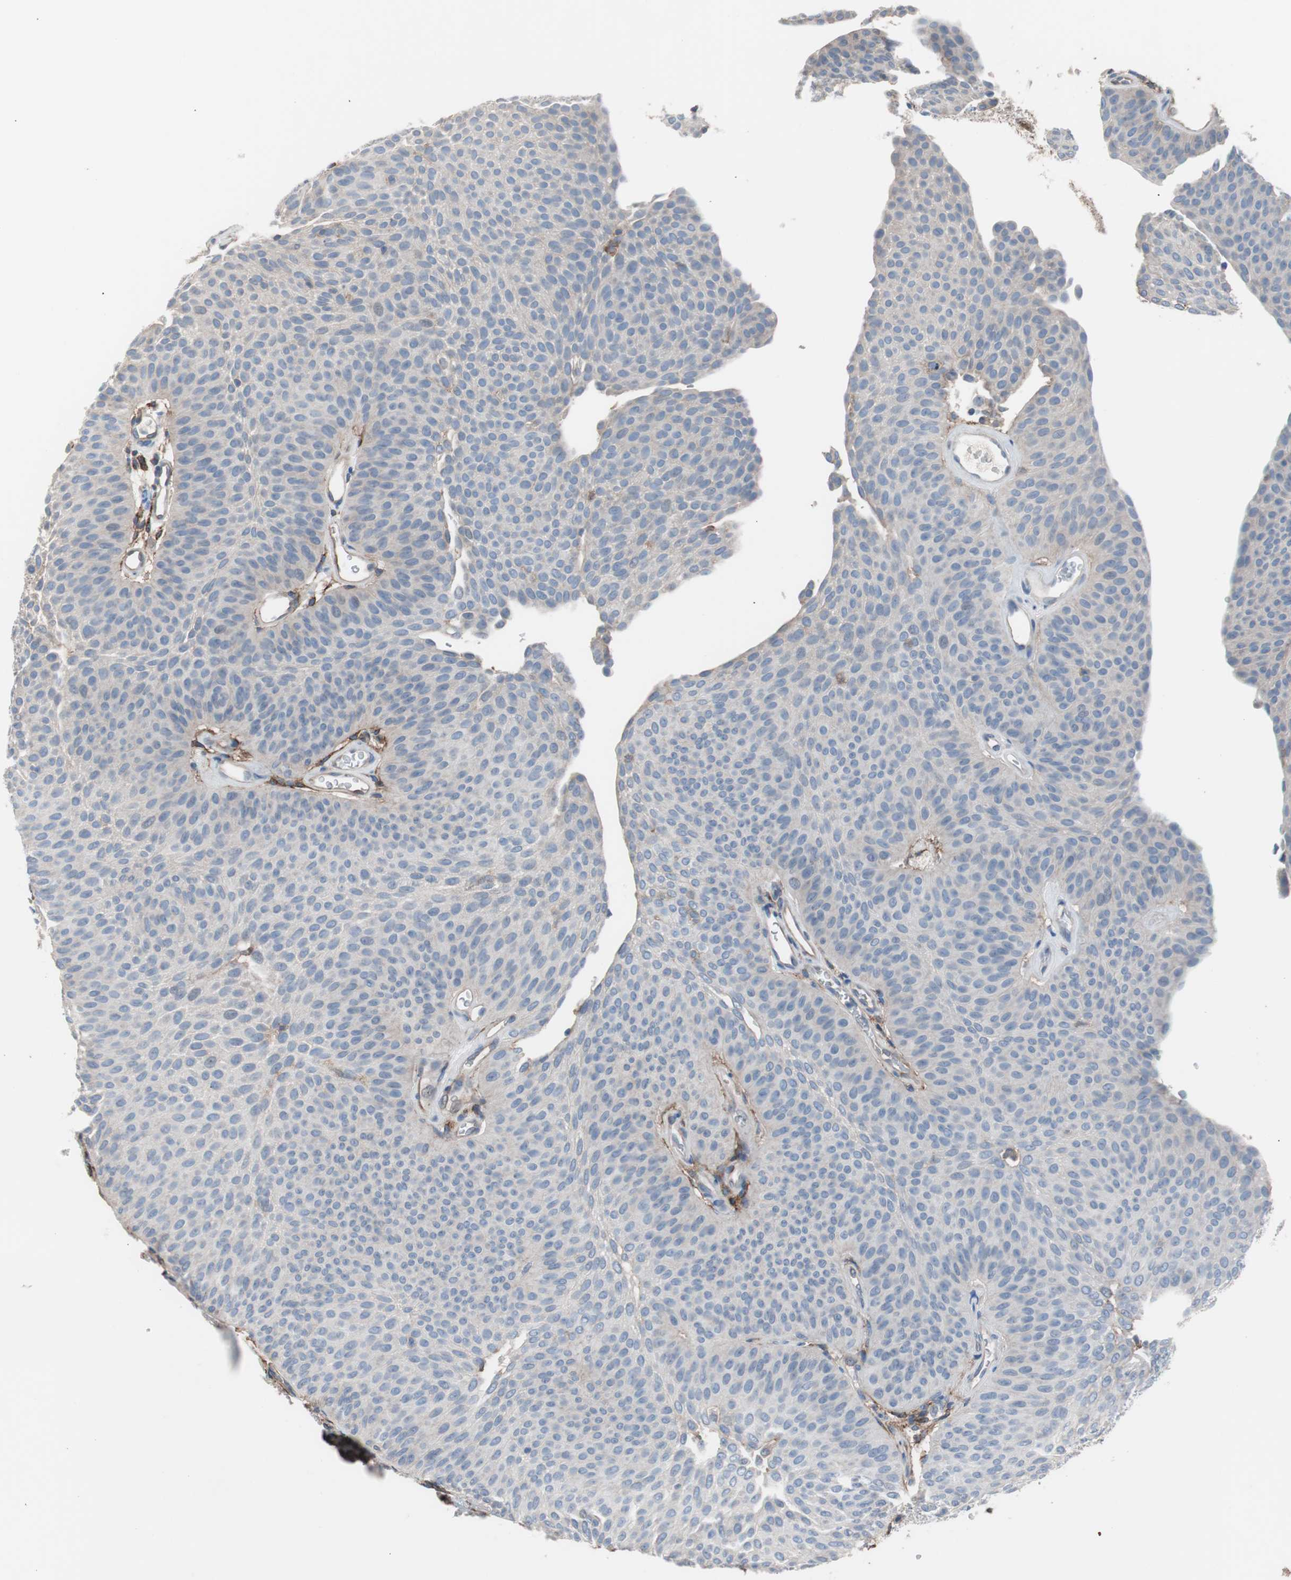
{"staining": {"intensity": "negative", "quantity": "none", "location": "none"}, "tissue": "urothelial cancer", "cell_type": "Tumor cells", "image_type": "cancer", "snomed": [{"axis": "morphology", "description": "Urothelial carcinoma, Low grade"}, {"axis": "topography", "description": "Urinary bladder"}], "caption": "Immunohistochemistry (IHC) micrograph of human urothelial cancer stained for a protein (brown), which reveals no positivity in tumor cells.", "gene": "CD81", "patient": {"sex": "female", "age": 60}}